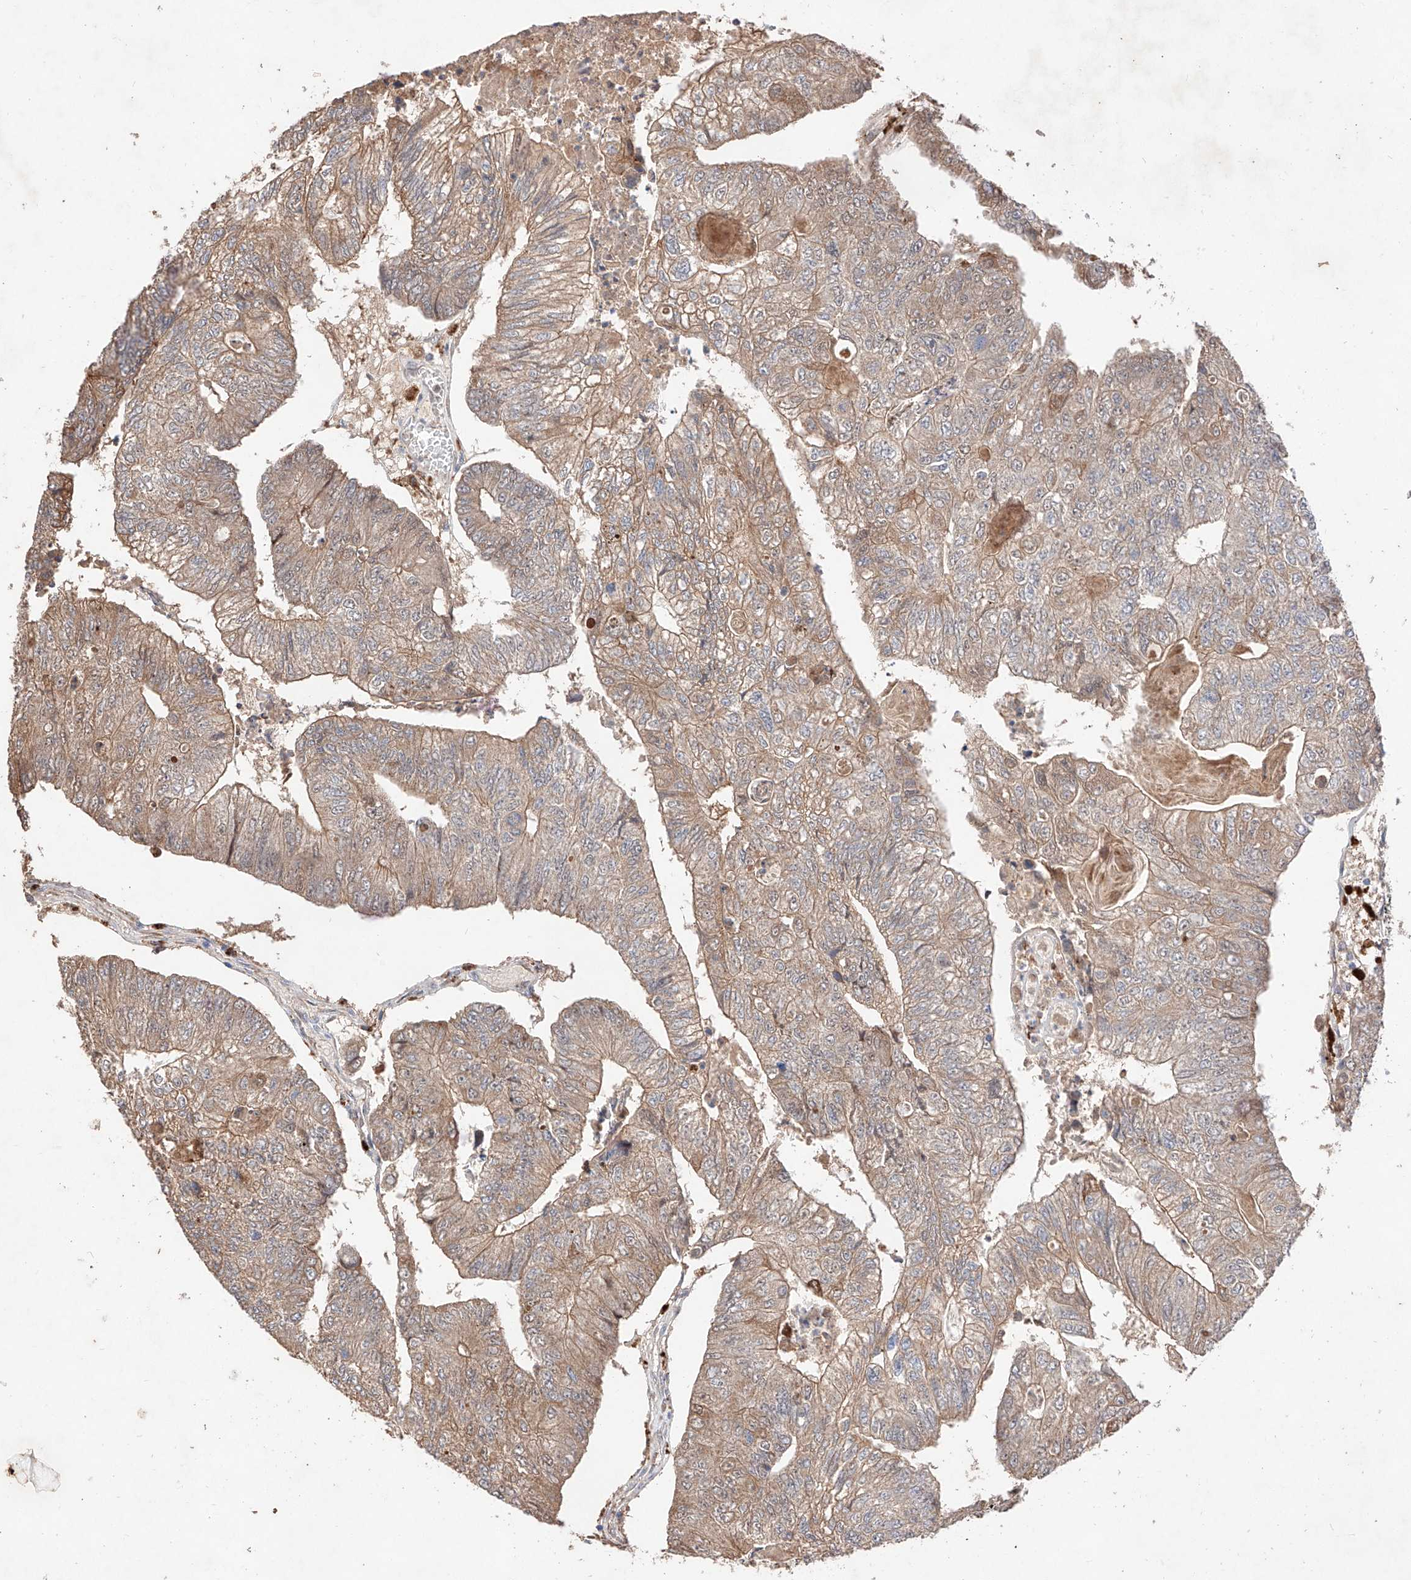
{"staining": {"intensity": "moderate", "quantity": ">75%", "location": "cytoplasmic/membranous"}, "tissue": "colorectal cancer", "cell_type": "Tumor cells", "image_type": "cancer", "snomed": [{"axis": "morphology", "description": "Adenocarcinoma, NOS"}, {"axis": "topography", "description": "Colon"}], "caption": "An image of adenocarcinoma (colorectal) stained for a protein displays moderate cytoplasmic/membranous brown staining in tumor cells.", "gene": "C6orf62", "patient": {"sex": "female", "age": 67}}